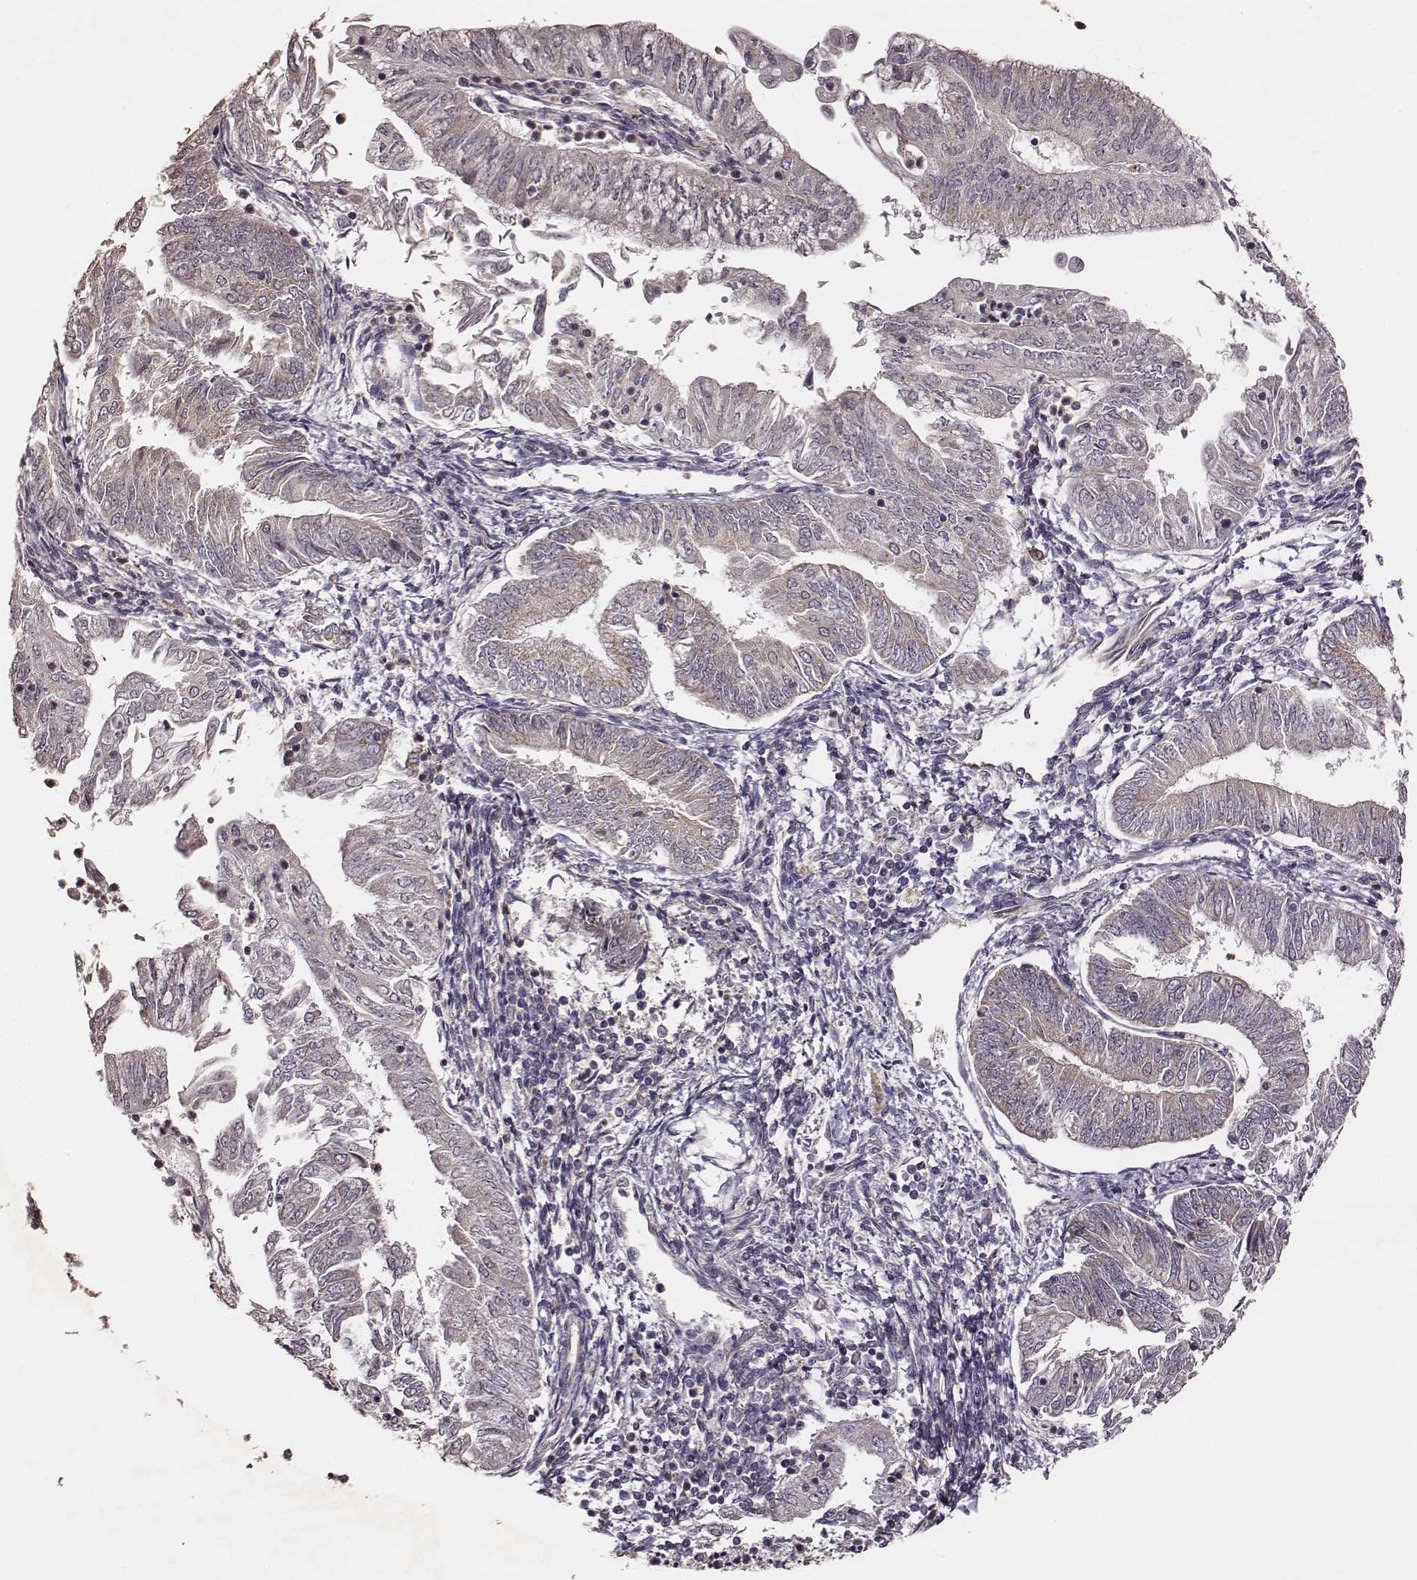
{"staining": {"intensity": "weak", "quantity": "<25%", "location": "cytoplasmic/membranous"}, "tissue": "endometrial cancer", "cell_type": "Tumor cells", "image_type": "cancer", "snomed": [{"axis": "morphology", "description": "Adenocarcinoma, NOS"}, {"axis": "topography", "description": "Endometrium"}], "caption": "High power microscopy photomicrograph of an immunohistochemistry photomicrograph of endometrial cancer, revealing no significant staining in tumor cells.", "gene": "VPS26A", "patient": {"sex": "female", "age": 55}}